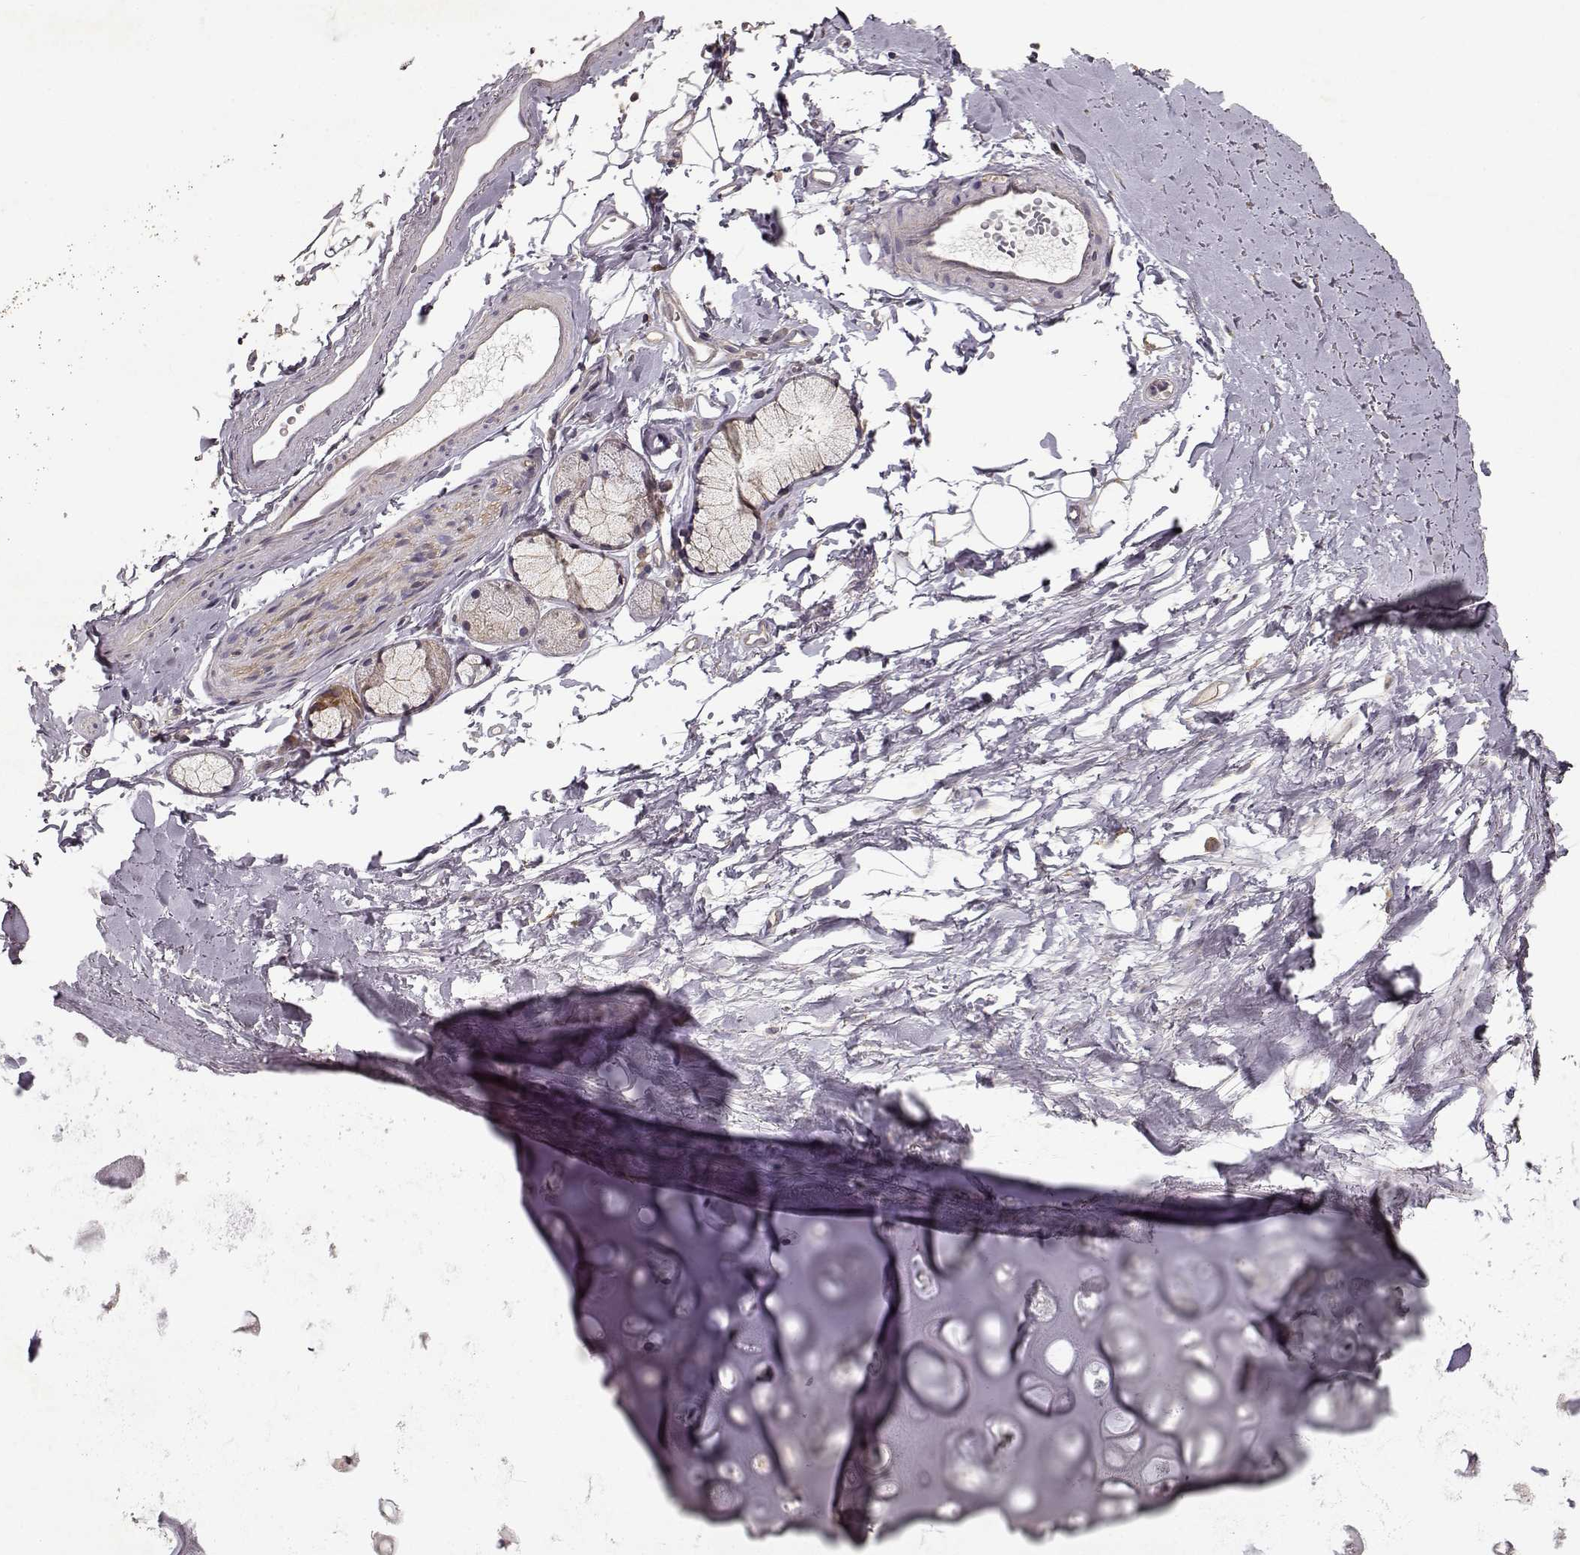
{"staining": {"intensity": "negative", "quantity": "none", "location": "none"}, "tissue": "adipose tissue", "cell_type": "Adipocytes", "image_type": "normal", "snomed": [{"axis": "morphology", "description": "Normal tissue, NOS"}, {"axis": "morphology", "description": "Squamous cell carcinoma, NOS"}, {"axis": "topography", "description": "Cartilage tissue"}, {"axis": "topography", "description": "Bronchus"}], "caption": "This is an IHC histopathology image of normal adipose tissue. There is no expression in adipocytes.", "gene": "ERBB3", "patient": {"sex": "male", "age": 72}}